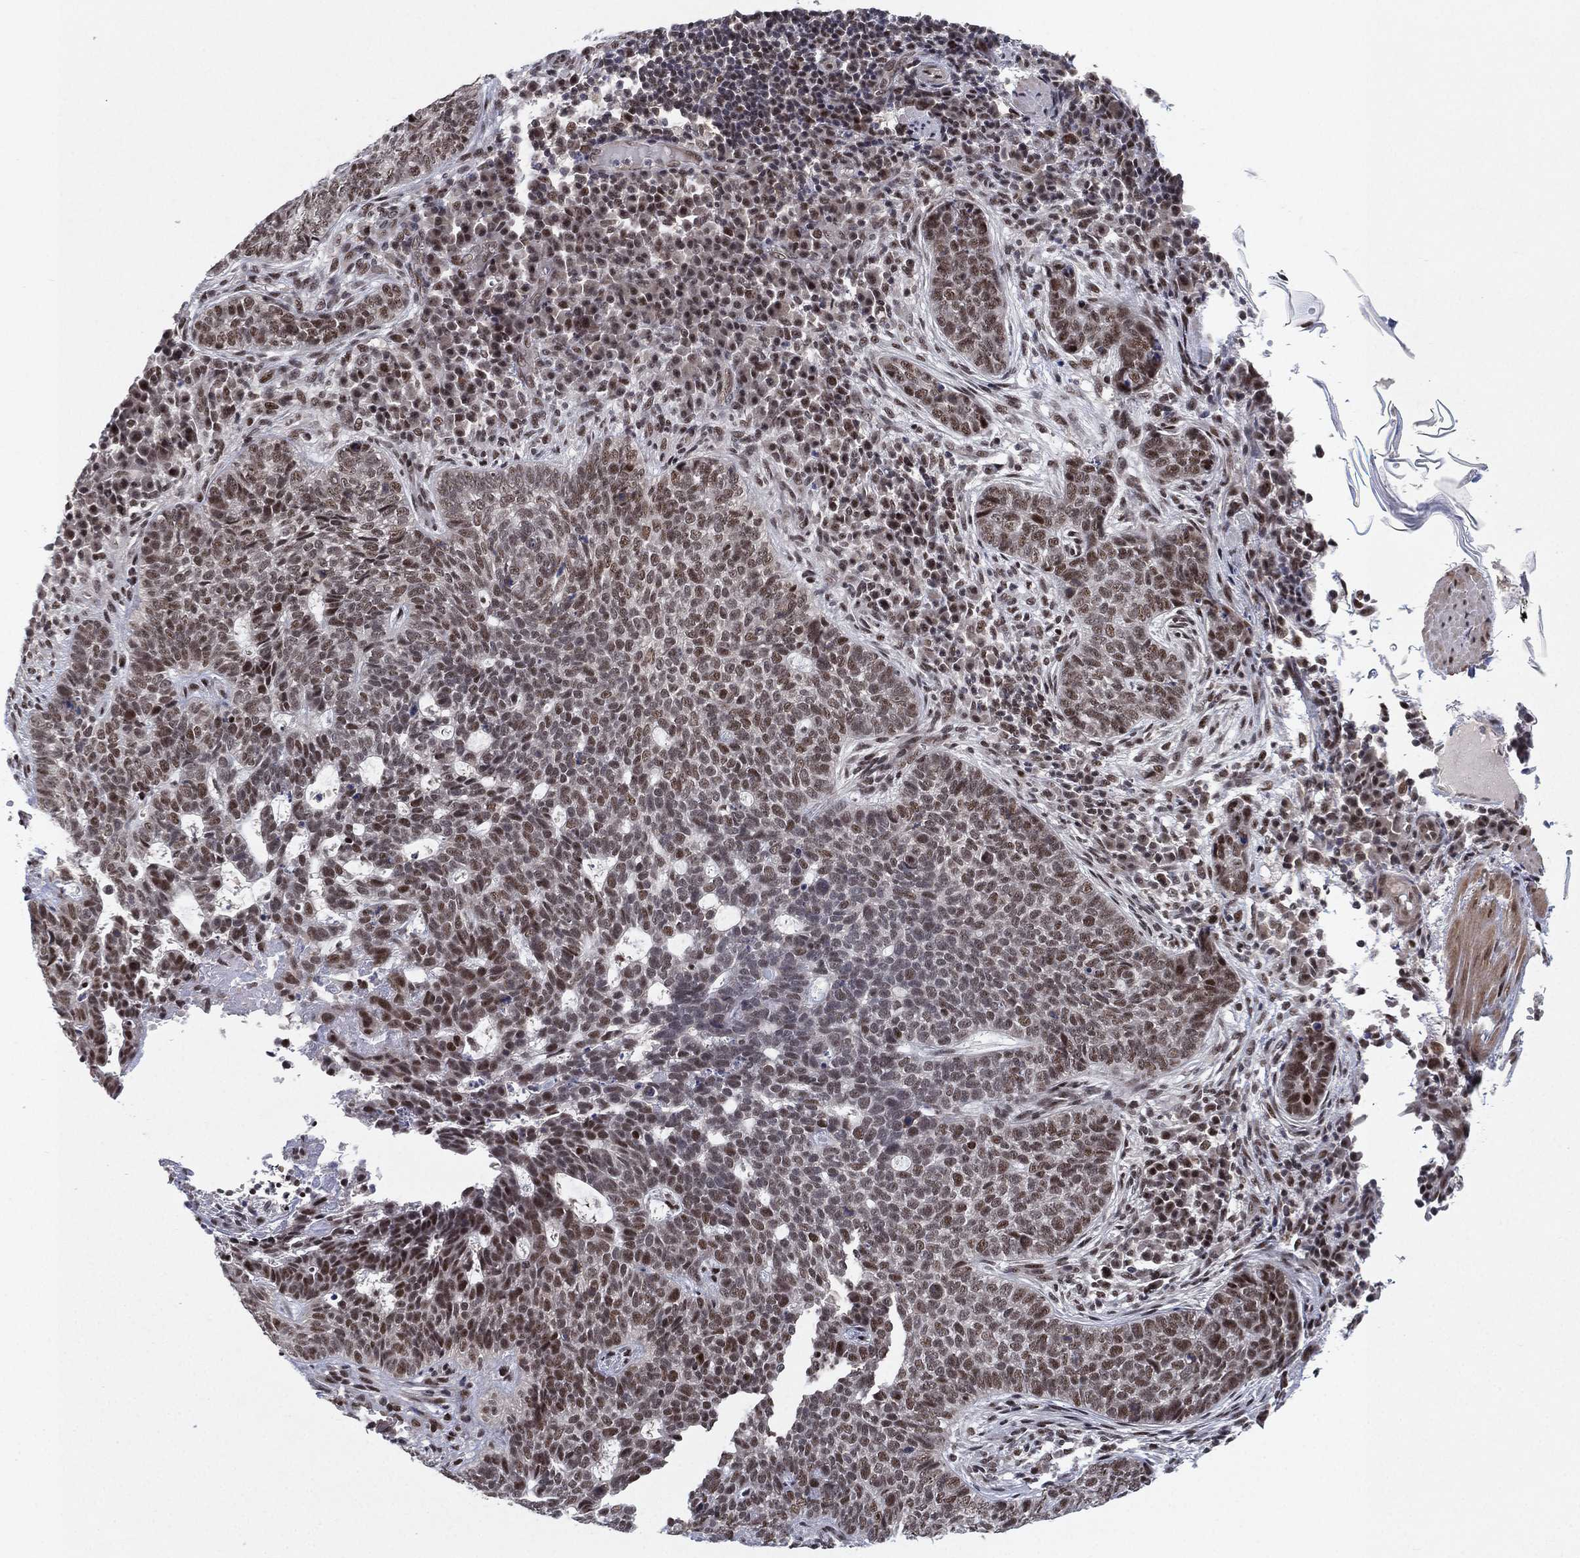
{"staining": {"intensity": "moderate", "quantity": "<25%", "location": "nuclear"}, "tissue": "skin cancer", "cell_type": "Tumor cells", "image_type": "cancer", "snomed": [{"axis": "morphology", "description": "Basal cell carcinoma"}, {"axis": "topography", "description": "Skin"}], "caption": "Protein staining exhibits moderate nuclear expression in approximately <25% of tumor cells in skin basal cell carcinoma.", "gene": "DGCR8", "patient": {"sex": "female", "age": 69}}